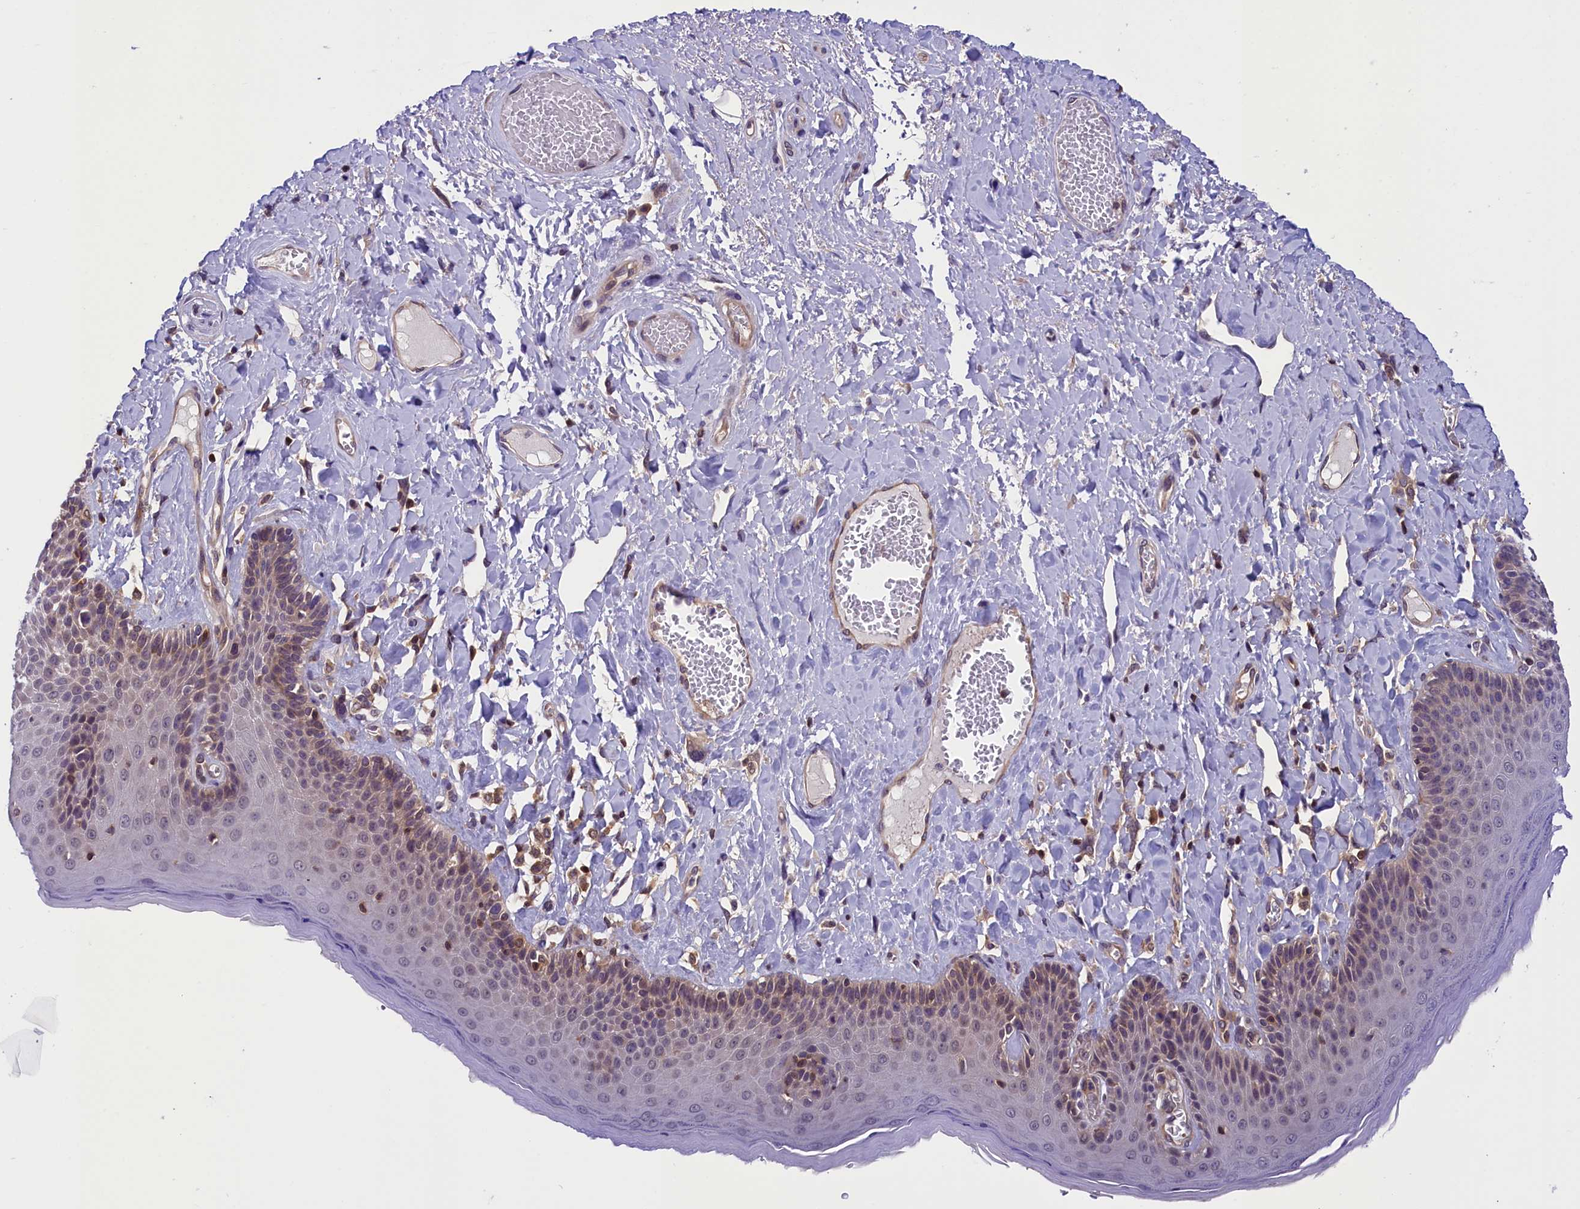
{"staining": {"intensity": "weak", "quantity": "<25%", "location": "cytoplasmic/membranous"}, "tissue": "skin", "cell_type": "Epidermal cells", "image_type": "normal", "snomed": [{"axis": "morphology", "description": "Normal tissue, NOS"}, {"axis": "topography", "description": "Anal"}], "caption": "Benign skin was stained to show a protein in brown. There is no significant staining in epidermal cells. Nuclei are stained in blue.", "gene": "TBCB", "patient": {"sex": "male", "age": 69}}